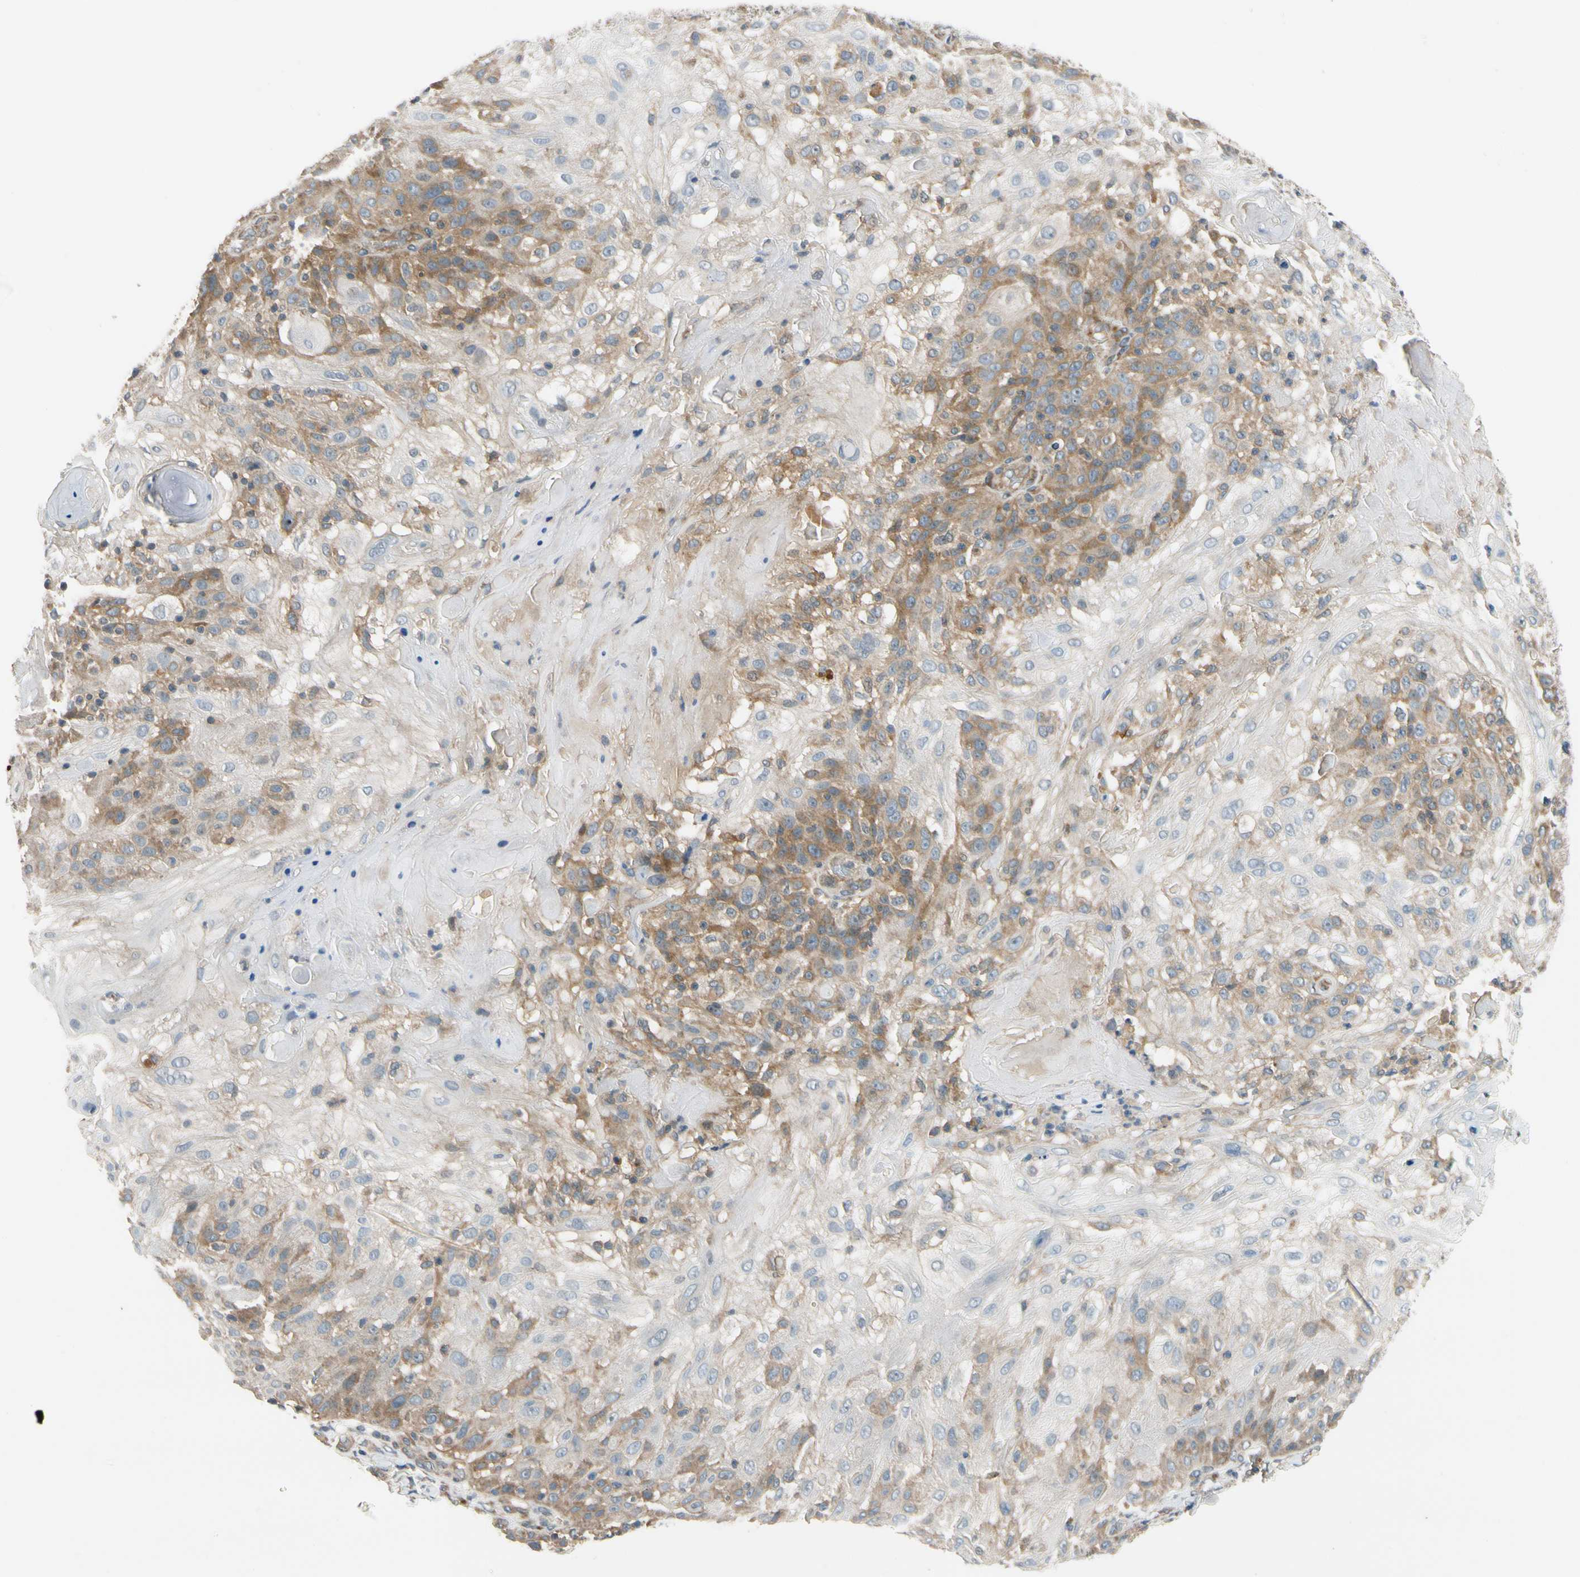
{"staining": {"intensity": "moderate", "quantity": "<25%", "location": "cytoplasmic/membranous"}, "tissue": "skin cancer", "cell_type": "Tumor cells", "image_type": "cancer", "snomed": [{"axis": "morphology", "description": "Normal tissue, NOS"}, {"axis": "morphology", "description": "Squamous cell carcinoma, NOS"}, {"axis": "topography", "description": "Skin"}], "caption": "Protein expression analysis of squamous cell carcinoma (skin) reveals moderate cytoplasmic/membranous staining in about <25% of tumor cells. The staining is performed using DAB (3,3'-diaminobenzidine) brown chromogen to label protein expression. The nuclei are counter-stained blue using hematoxylin.", "gene": "MST1R", "patient": {"sex": "female", "age": 83}}